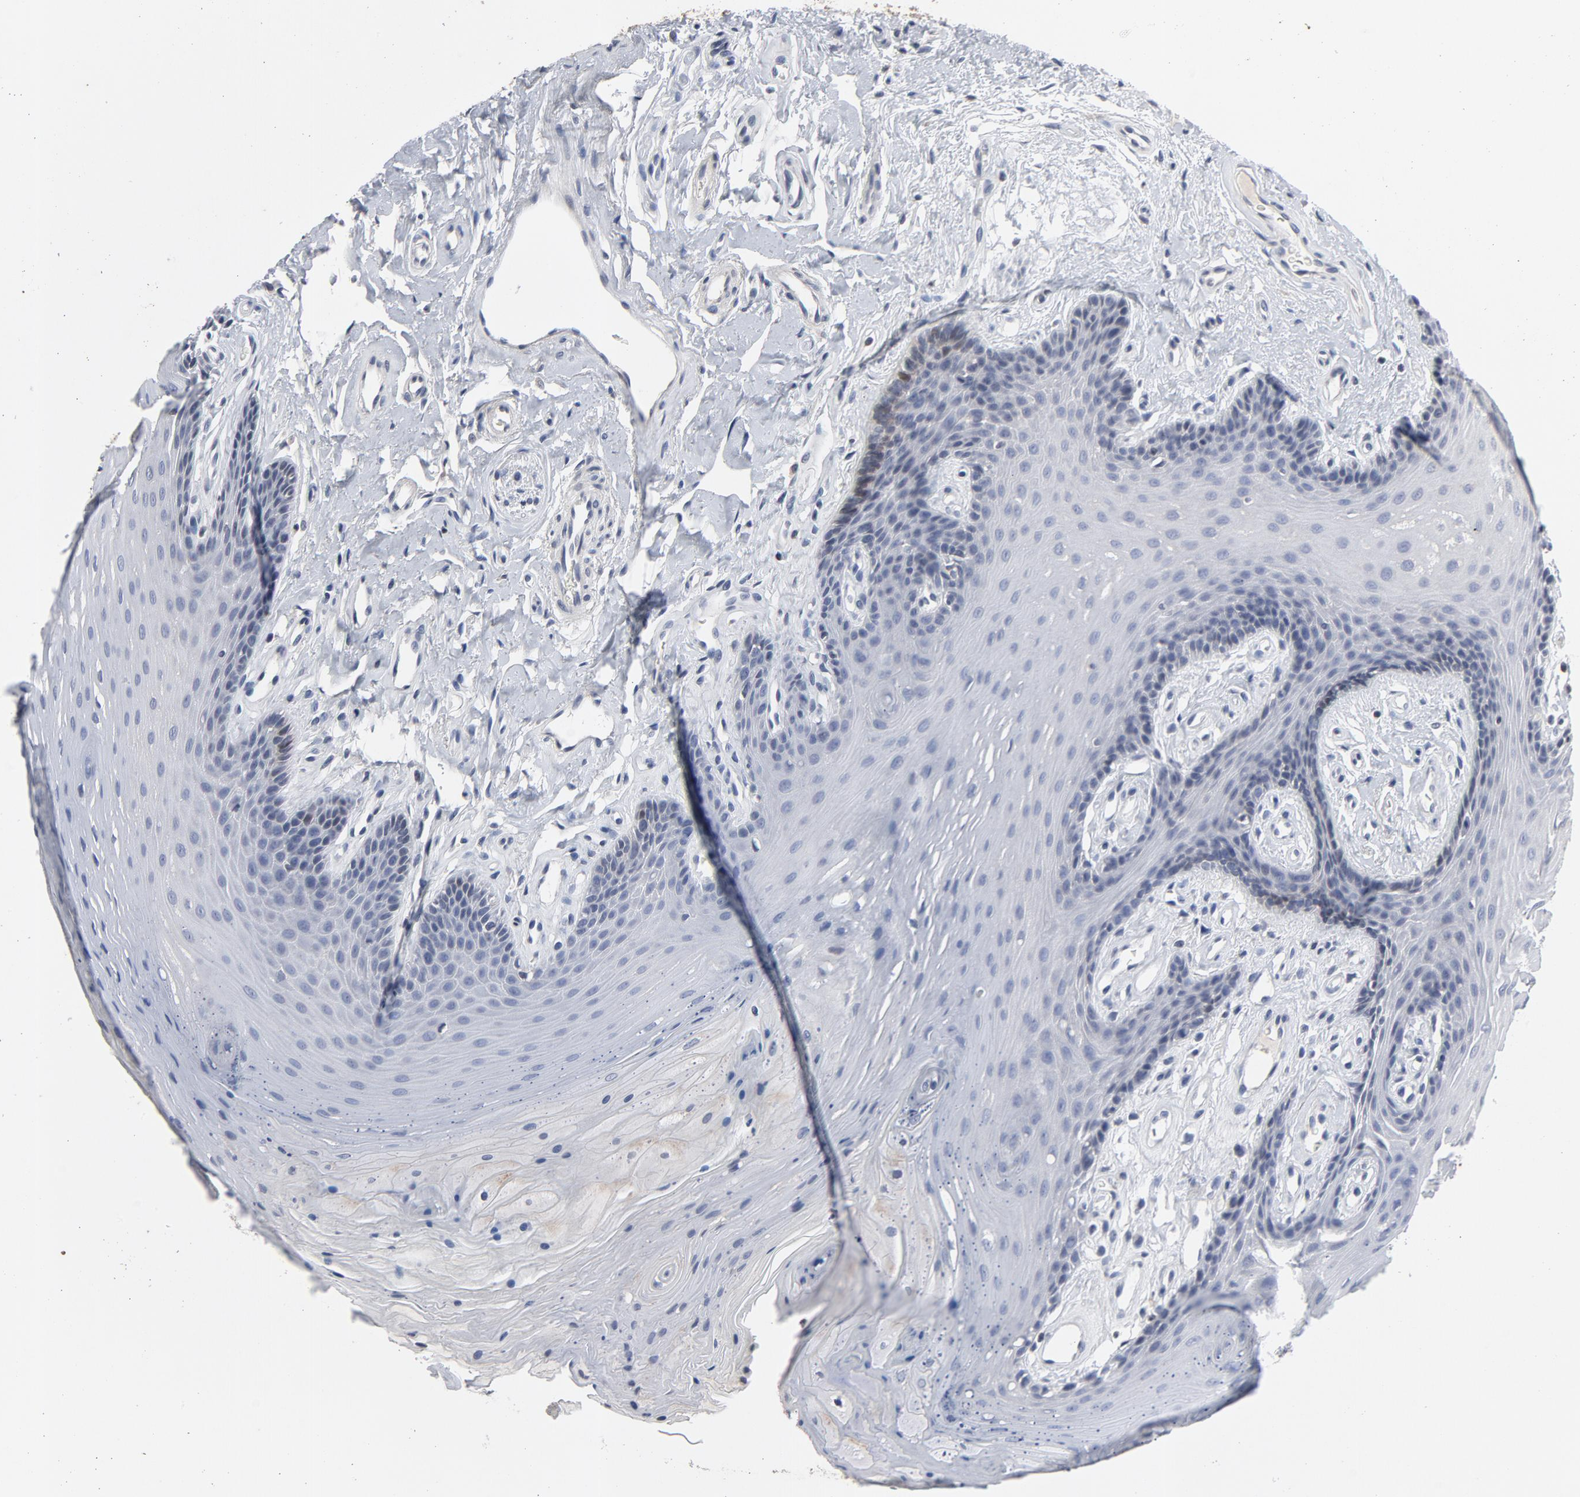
{"staining": {"intensity": "negative", "quantity": "none", "location": "none"}, "tissue": "oral mucosa", "cell_type": "Squamous epithelial cells", "image_type": "normal", "snomed": [{"axis": "morphology", "description": "Normal tissue, NOS"}, {"axis": "topography", "description": "Oral tissue"}], "caption": "High power microscopy micrograph of an immunohistochemistry (IHC) micrograph of benign oral mucosa, revealing no significant positivity in squamous epithelial cells. (DAB immunohistochemistry visualized using brightfield microscopy, high magnification).", "gene": "TCL1A", "patient": {"sex": "male", "age": 62}}